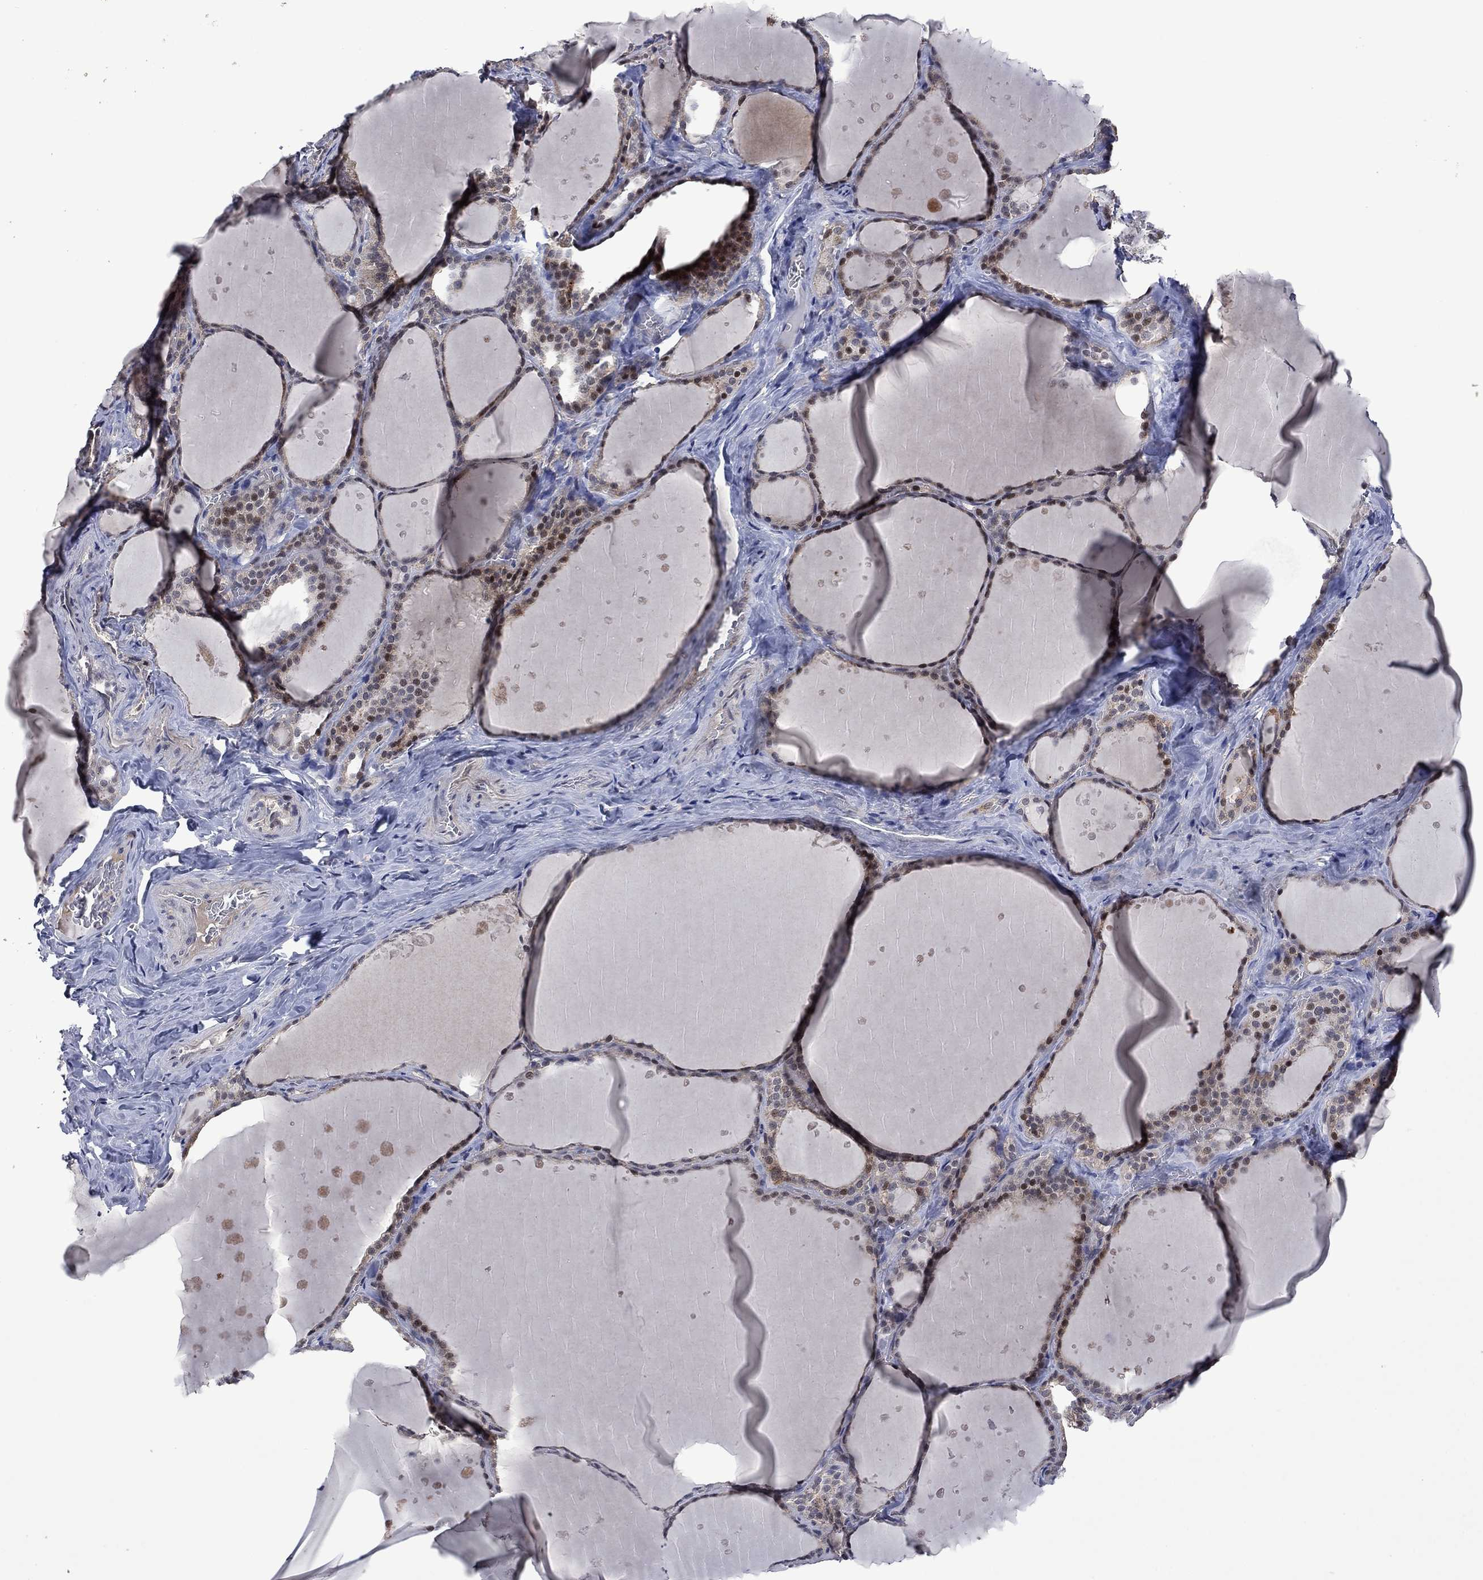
{"staining": {"intensity": "moderate", "quantity": "<25%", "location": "cytoplasmic/membranous,nuclear"}, "tissue": "thyroid gland", "cell_type": "Glandular cells", "image_type": "normal", "snomed": [{"axis": "morphology", "description": "Normal tissue, NOS"}, {"axis": "topography", "description": "Thyroid gland"}], "caption": "Immunohistochemistry (IHC) of normal thyroid gland reveals low levels of moderate cytoplasmic/membranous,nuclear staining in approximately <25% of glandular cells. Ihc stains the protein in brown and the nuclei are stained blue.", "gene": "PHKA1", "patient": {"sex": "male", "age": 63}}